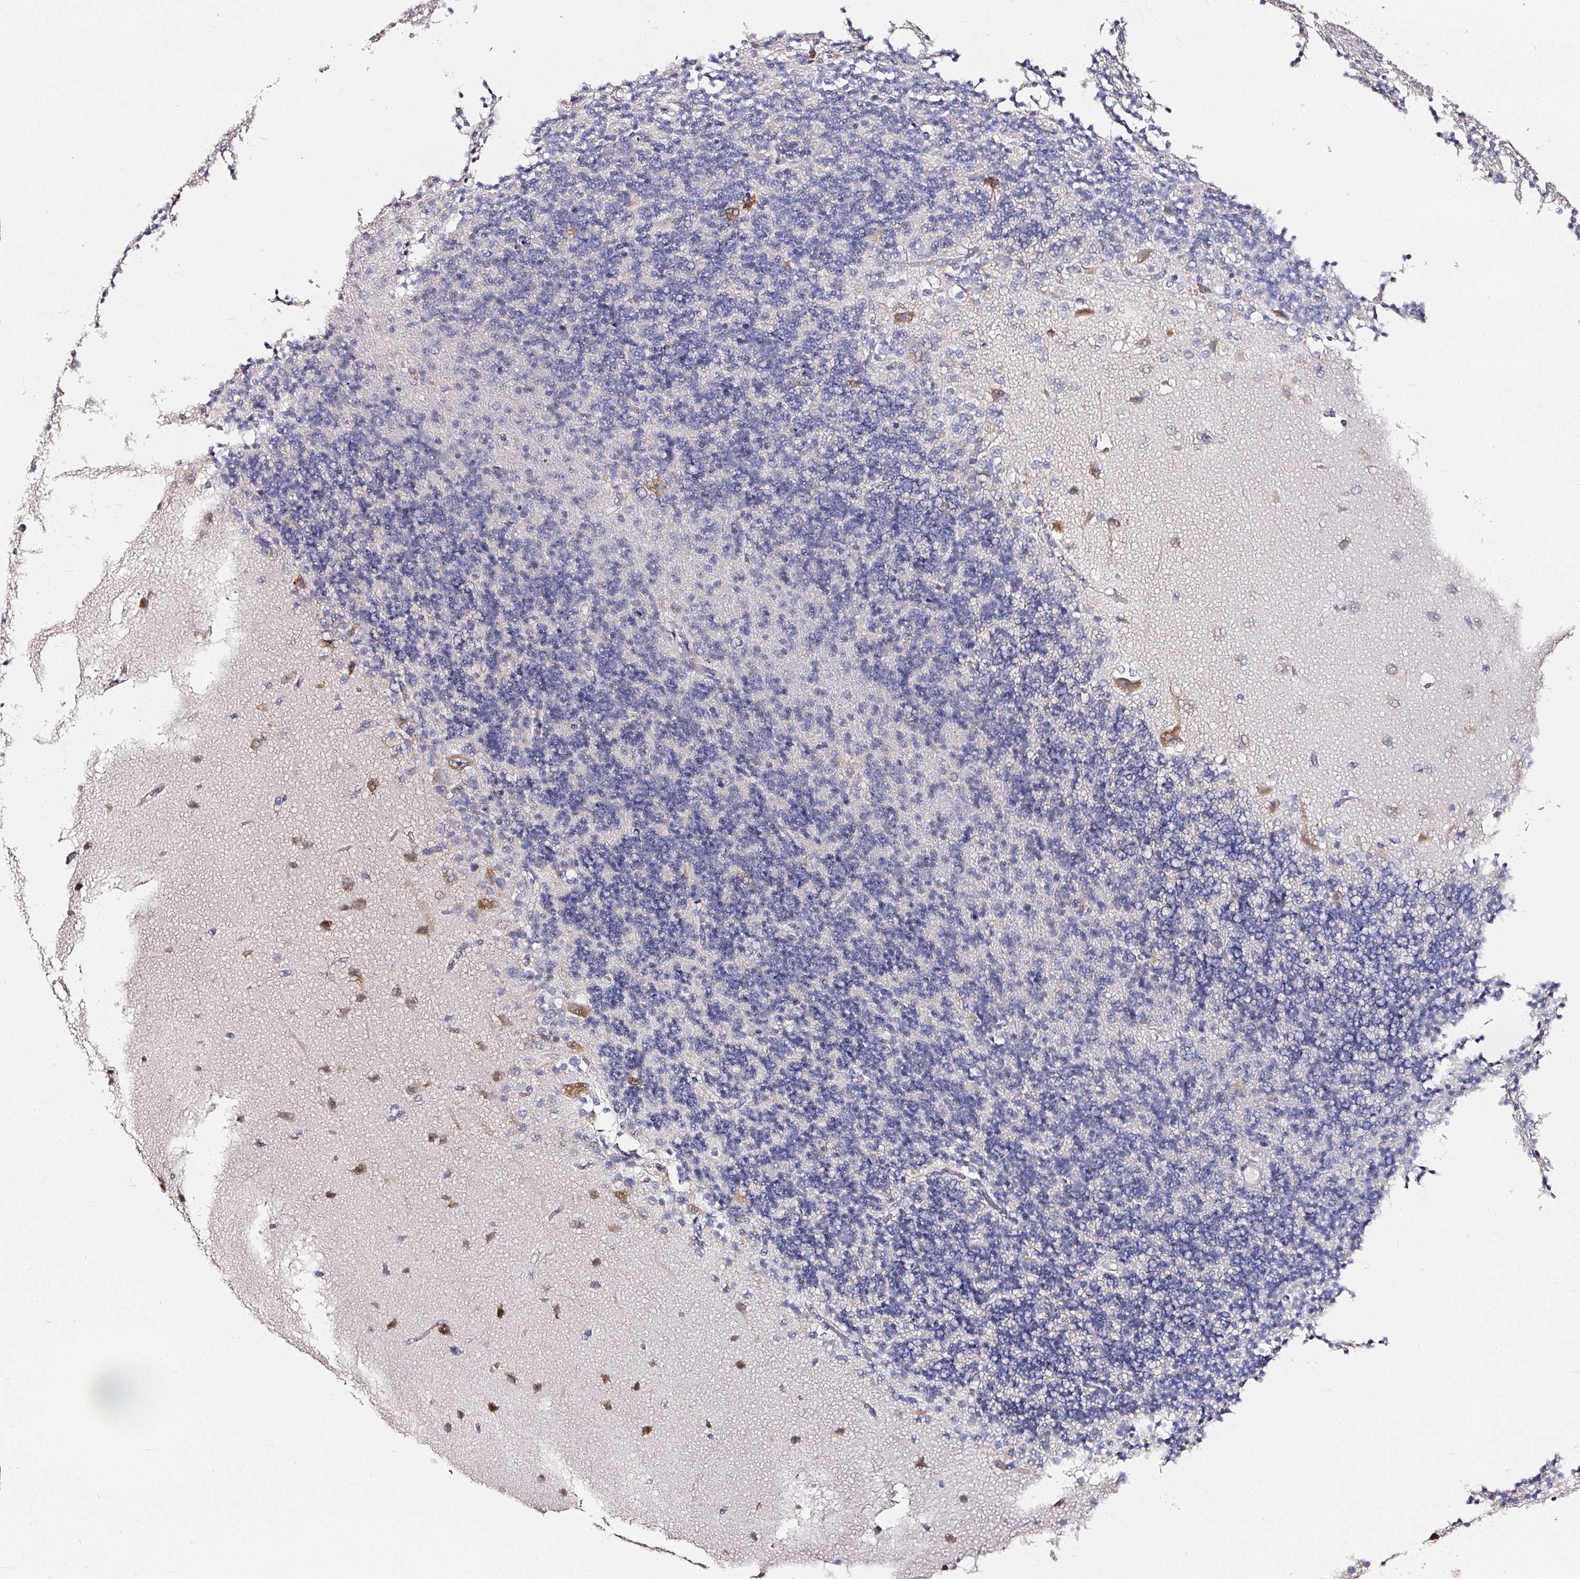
{"staining": {"intensity": "negative", "quantity": "none", "location": "none"}, "tissue": "cerebellum", "cell_type": "Cells in granular layer", "image_type": "normal", "snomed": [{"axis": "morphology", "description": "Normal tissue, NOS"}, {"axis": "topography", "description": "Cerebellum"}], "caption": "DAB immunohistochemical staining of benign cerebellum displays no significant staining in cells in granular layer. (DAB (3,3'-diaminobenzidine) immunohistochemistry (IHC) visualized using brightfield microscopy, high magnification).", "gene": "NTRK1", "patient": {"sex": "female", "age": 29}}